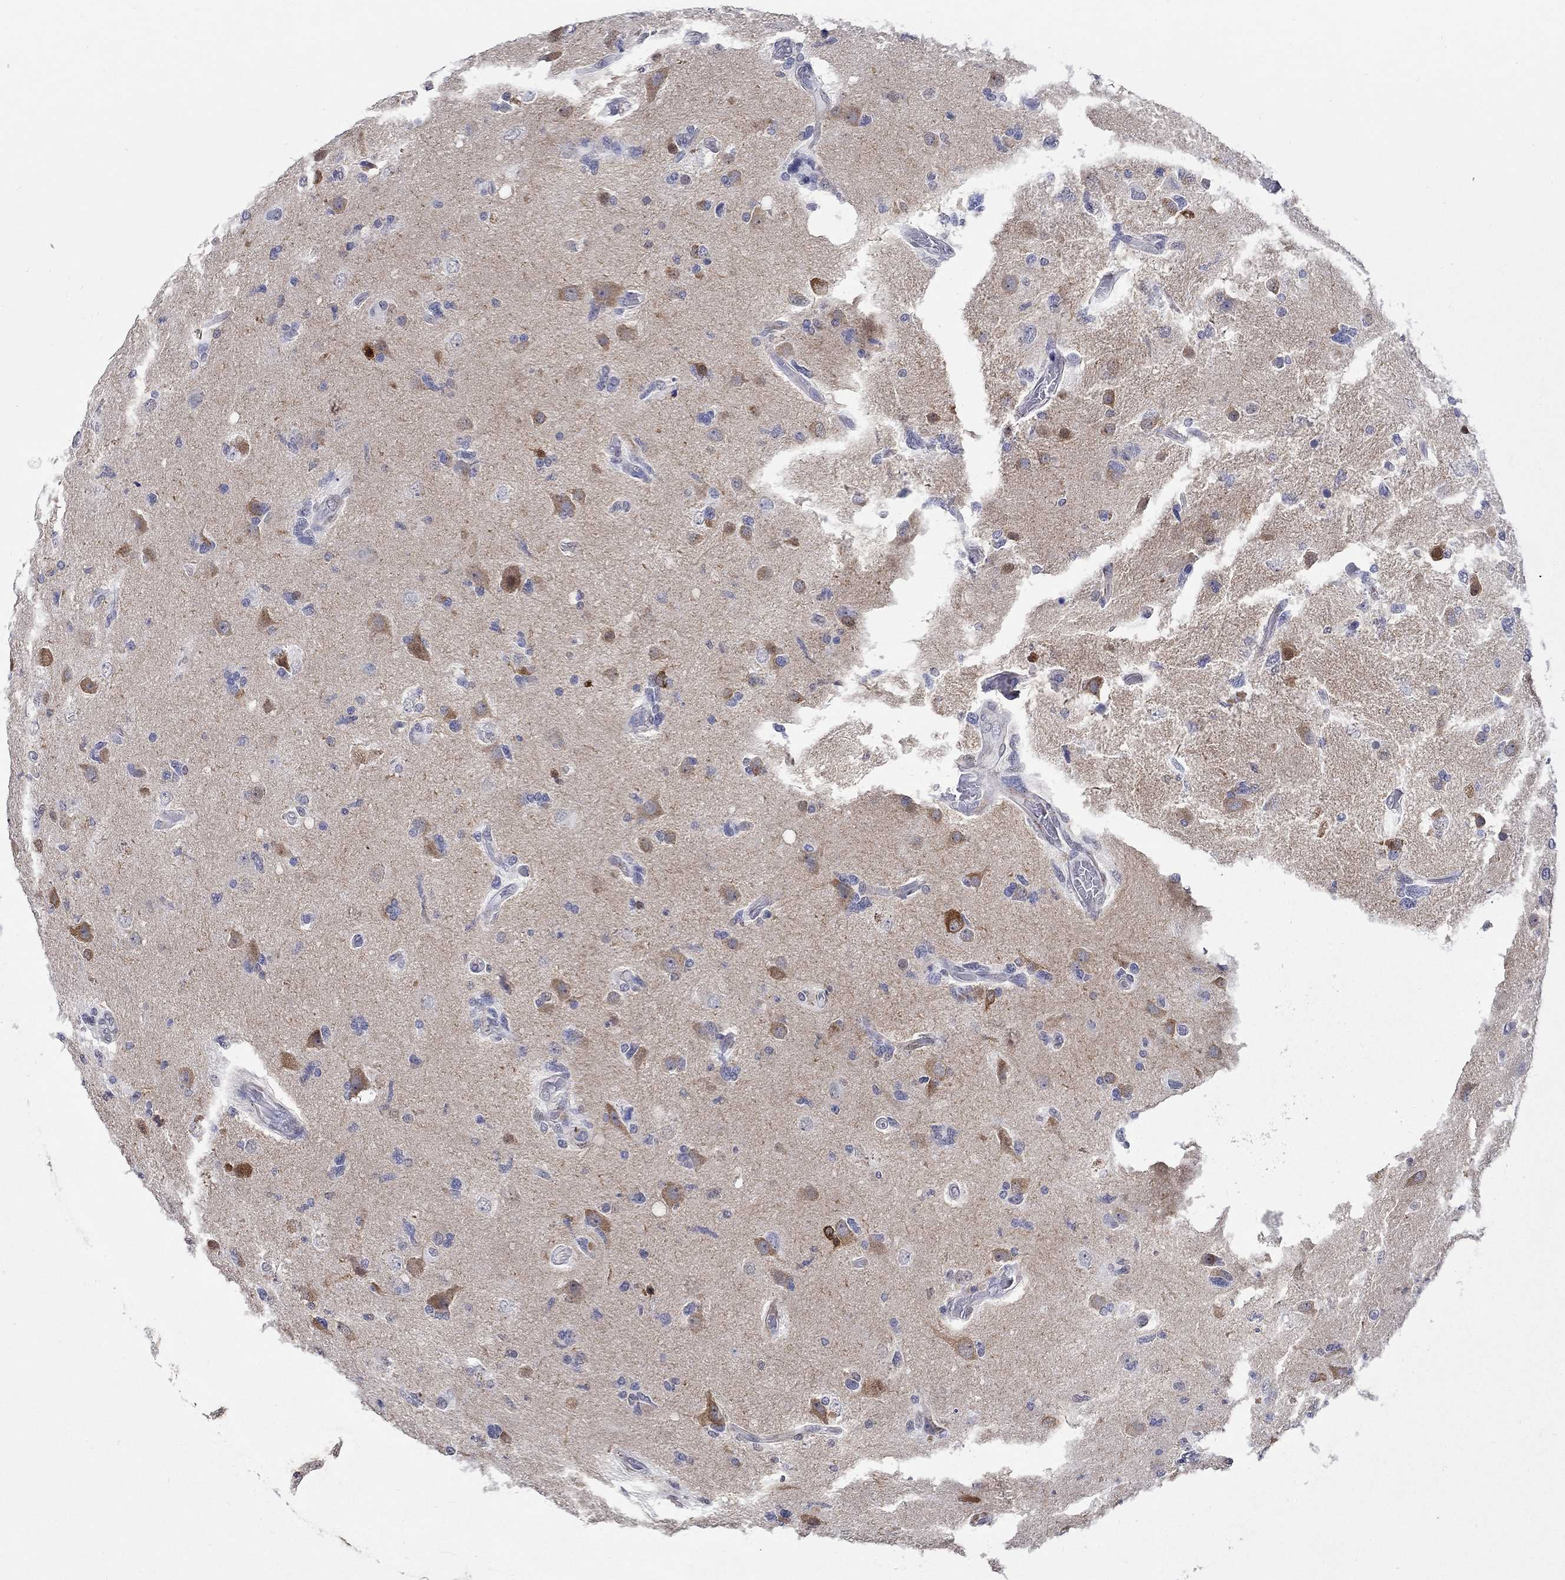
{"staining": {"intensity": "negative", "quantity": "none", "location": "none"}, "tissue": "glioma", "cell_type": "Tumor cells", "image_type": "cancer", "snomed": [{"axis": "morphology", "description": "Glioma, malignant, High grade"}, {"axis": "topography", "description": "Cerebral cortex"}], "caption": "Tumor cells show no significant protein staining in high-grade glioma (malignant).", "gene": "PDE1B", "patient": {"sex": "male", "age": 70}}